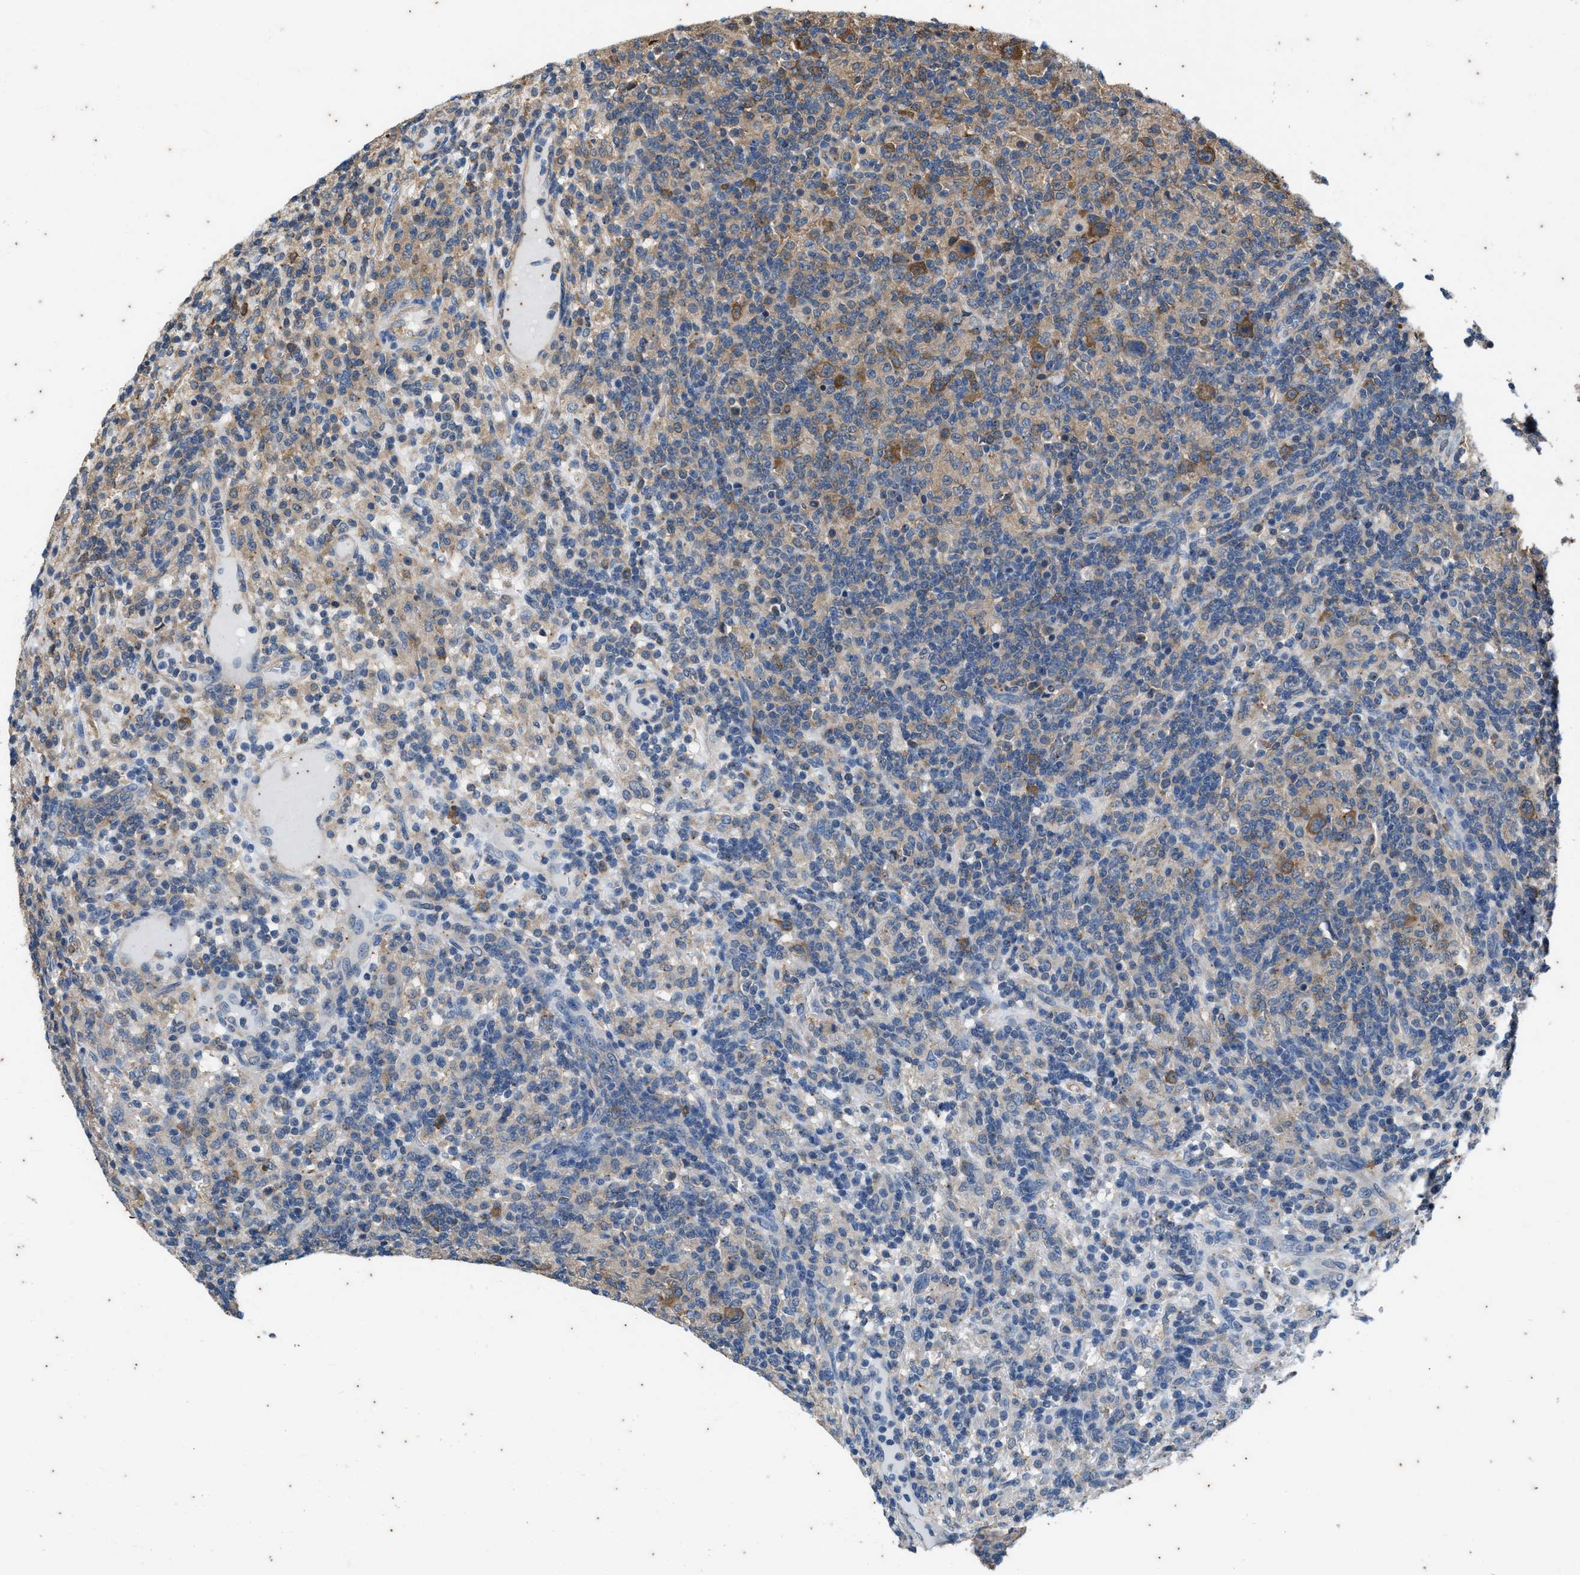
{"staining": {"intensity": "moderate", "quantity": ">75%", "location": "cytoplasmic/membranous"}, "tissue": "lymphoma", "cell_type": "Tumor cells", "image_type": "cancer", "snomed": [{"axis": "morphology", "description": "Hodgkin's disease, NOS"}, {"axis": "topography", "description": "Lymph node"}], "caption": "Immunohistochemistry (IHC) of human lymphoma reveals medium levels of moderate cytoplasmic/membranous expression in approximately >75% of tumor cells.", "gene": "COX19", "patient": {"sex": "male", "age": 70}}